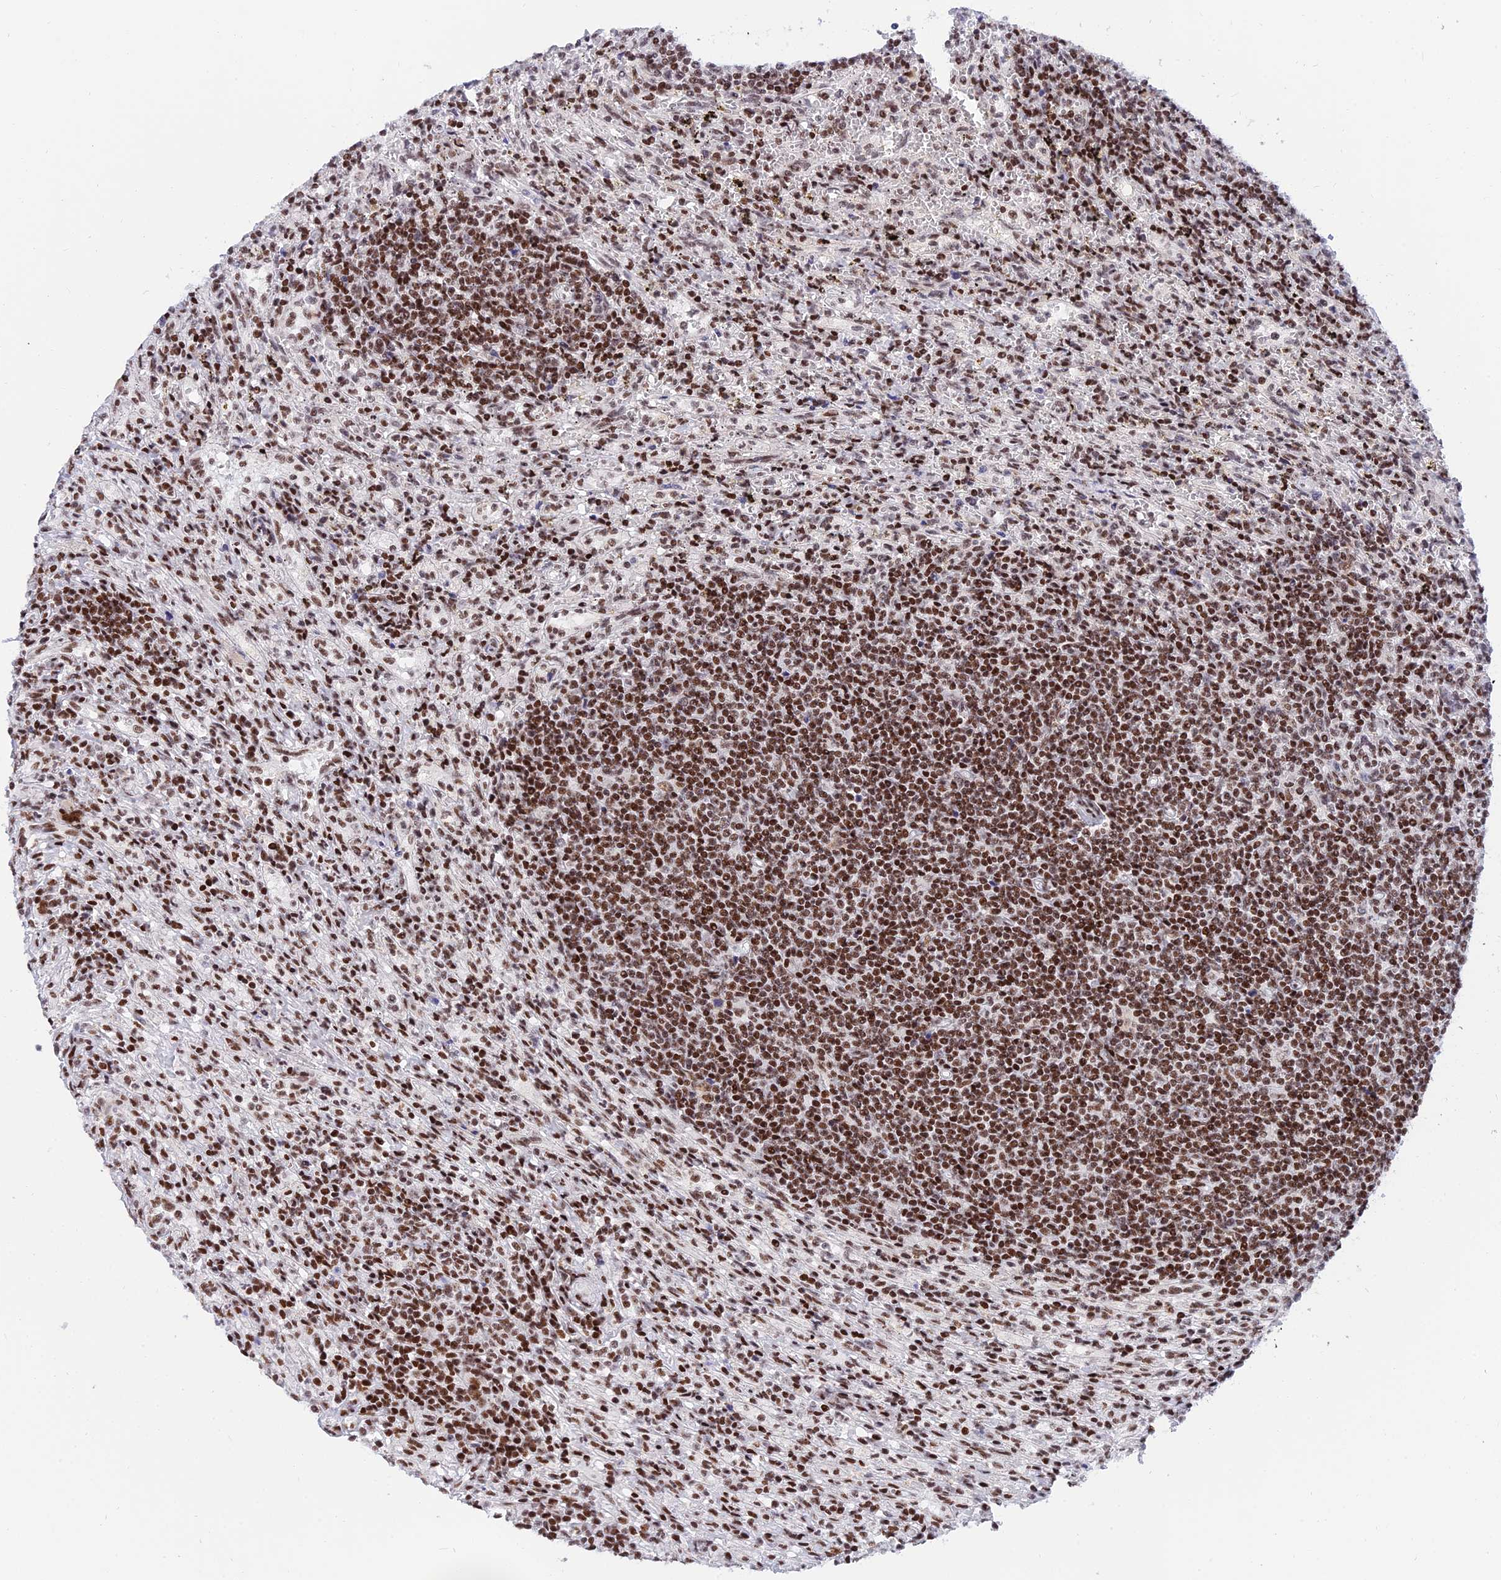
{"staining": {"intensity": "strong", "quantity": ">75%", "location": "nuclear"}, "tissue": "lymphoma", "cell_type": "Tumor cells", "image_type": "cancer", "snomed": [{"axis": "morphology", "description": "Malignant lymphoma, non-Hodgkin's type, Low grade"}, {"axis": "topography", "description": "Spleen"}], "caption": "A brown stain highlights strong nuclear positivity of a protein in human malignant lymphoma, non-Hodgkin's type (low-grade) tumor cells.", "gene": "USP22", "patient": {"sex": "male", "age": 76}}